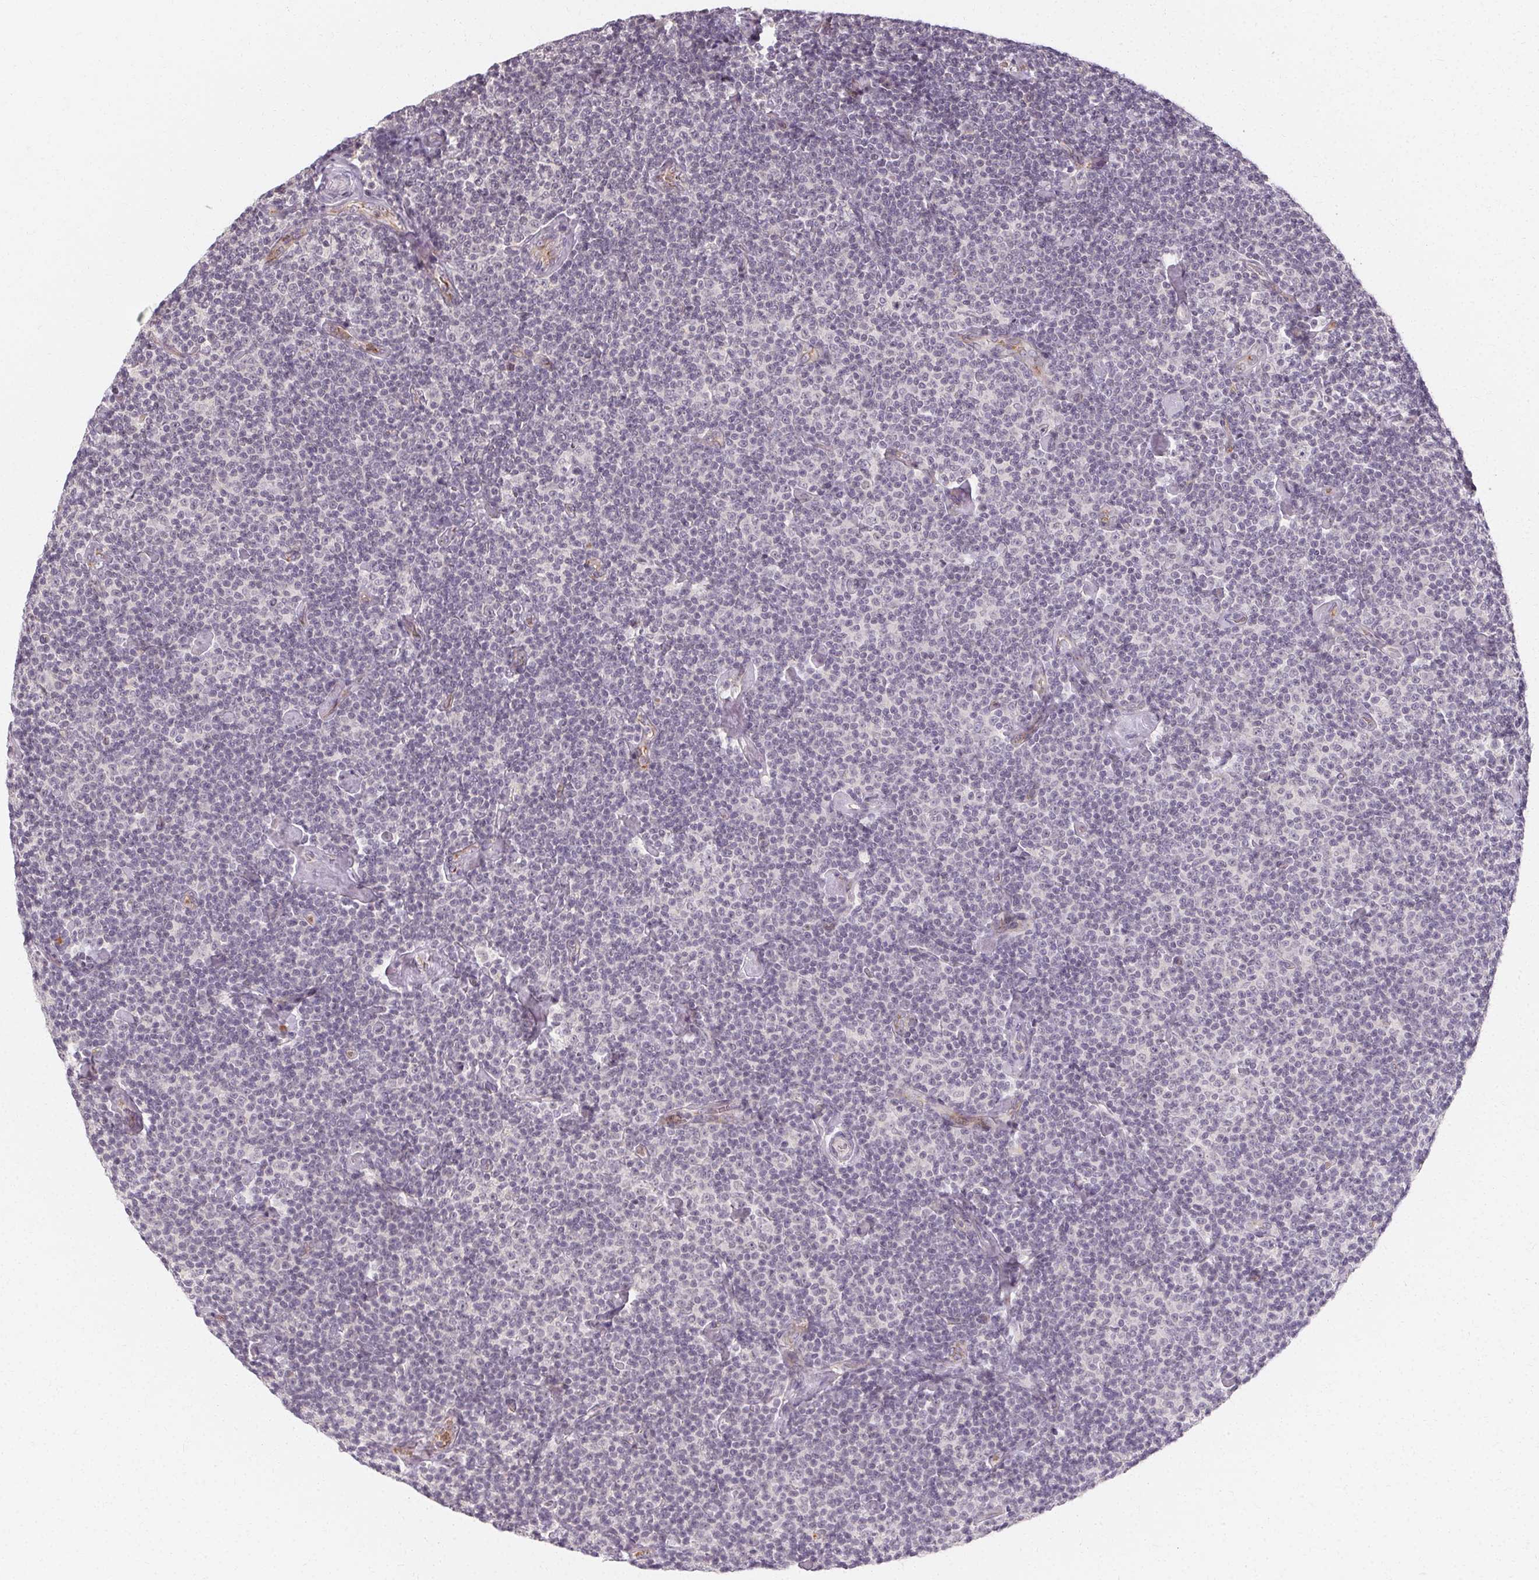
{"staining": {"intensity": "negative", "quantity": "none", "location": "none"}, "tissue": "lymphoma", "cell_type": "Tumor cells", "image_type": "cancer", "snomed": [{"axis": "morphology", "description": "Malignant lymphoma, non-Hodgkin's type, Low grade"}, {"axis": "topography", "description": "Lymph node"}], "caption": "High magnification brightfield microscopy of low-grade malignant lymphoma, non-Hodgkin's type stained with DAB (brown) and counterstained with hematoxylin (blue): tumor cells show no significant positivity.", "gene": "CLCNKB", "patient": {"sex": "male", "age": 81}}